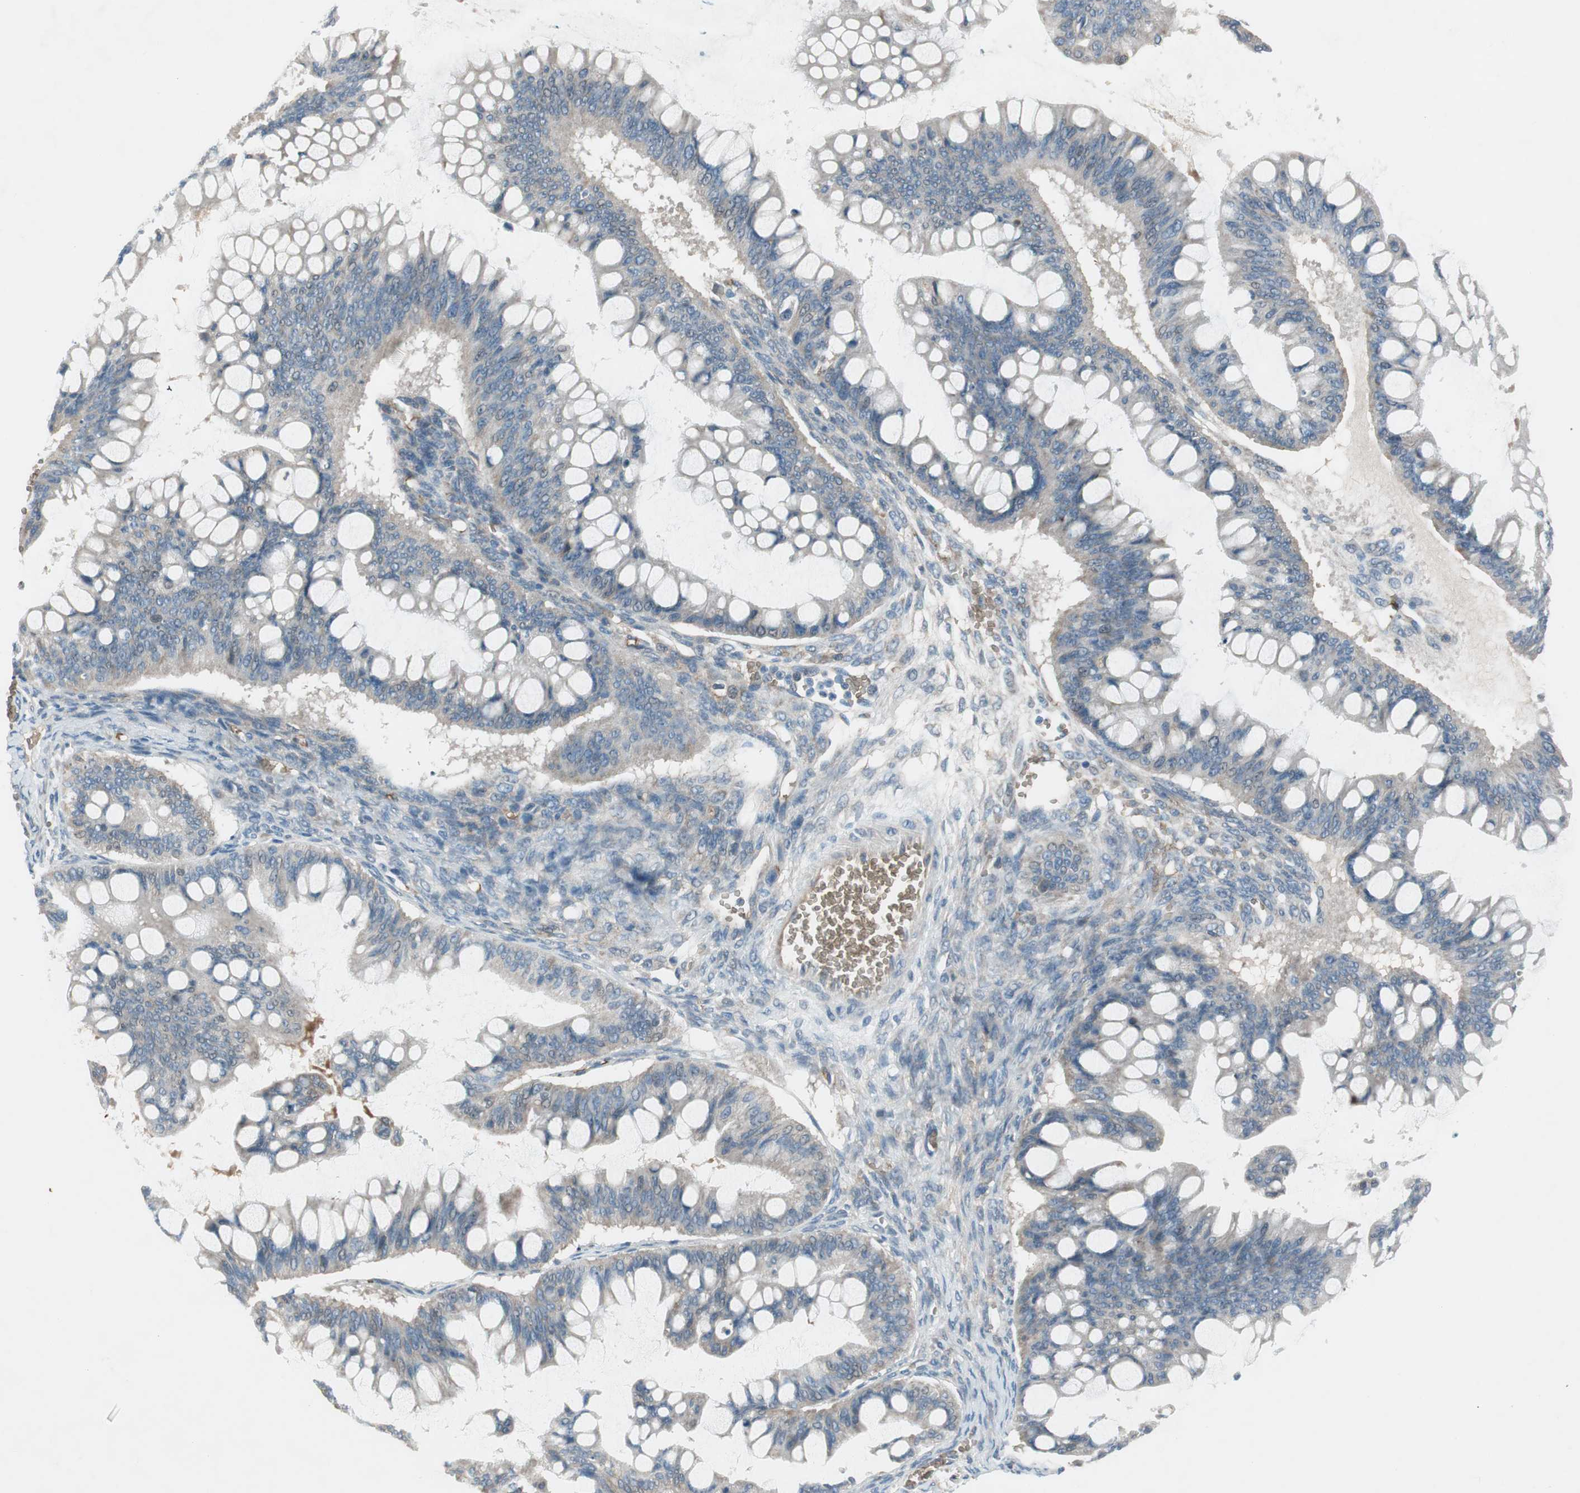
{"staining": {"intensity": "weak", "quantity": "25%-75%", "location": "cytoplasmic/membranous"}, "tissue": "ovarian cancer", "cell_type": "Tumor cells", "image_type": "cancer", "snomed": [{"axis": "morphology", "description": "Cystadenocarcinoma, mucinous, NOS"}, {"axis": "topography", "description": "Ovary"}], "caption": "A brown stain highlights weak cytoplasmic/membranous positivity of a protein in human ovarian mucinous cystadenocarcinoma tumor cells.", "gene": "GYPC", "patient": {"sex": "female", "age": 73}}